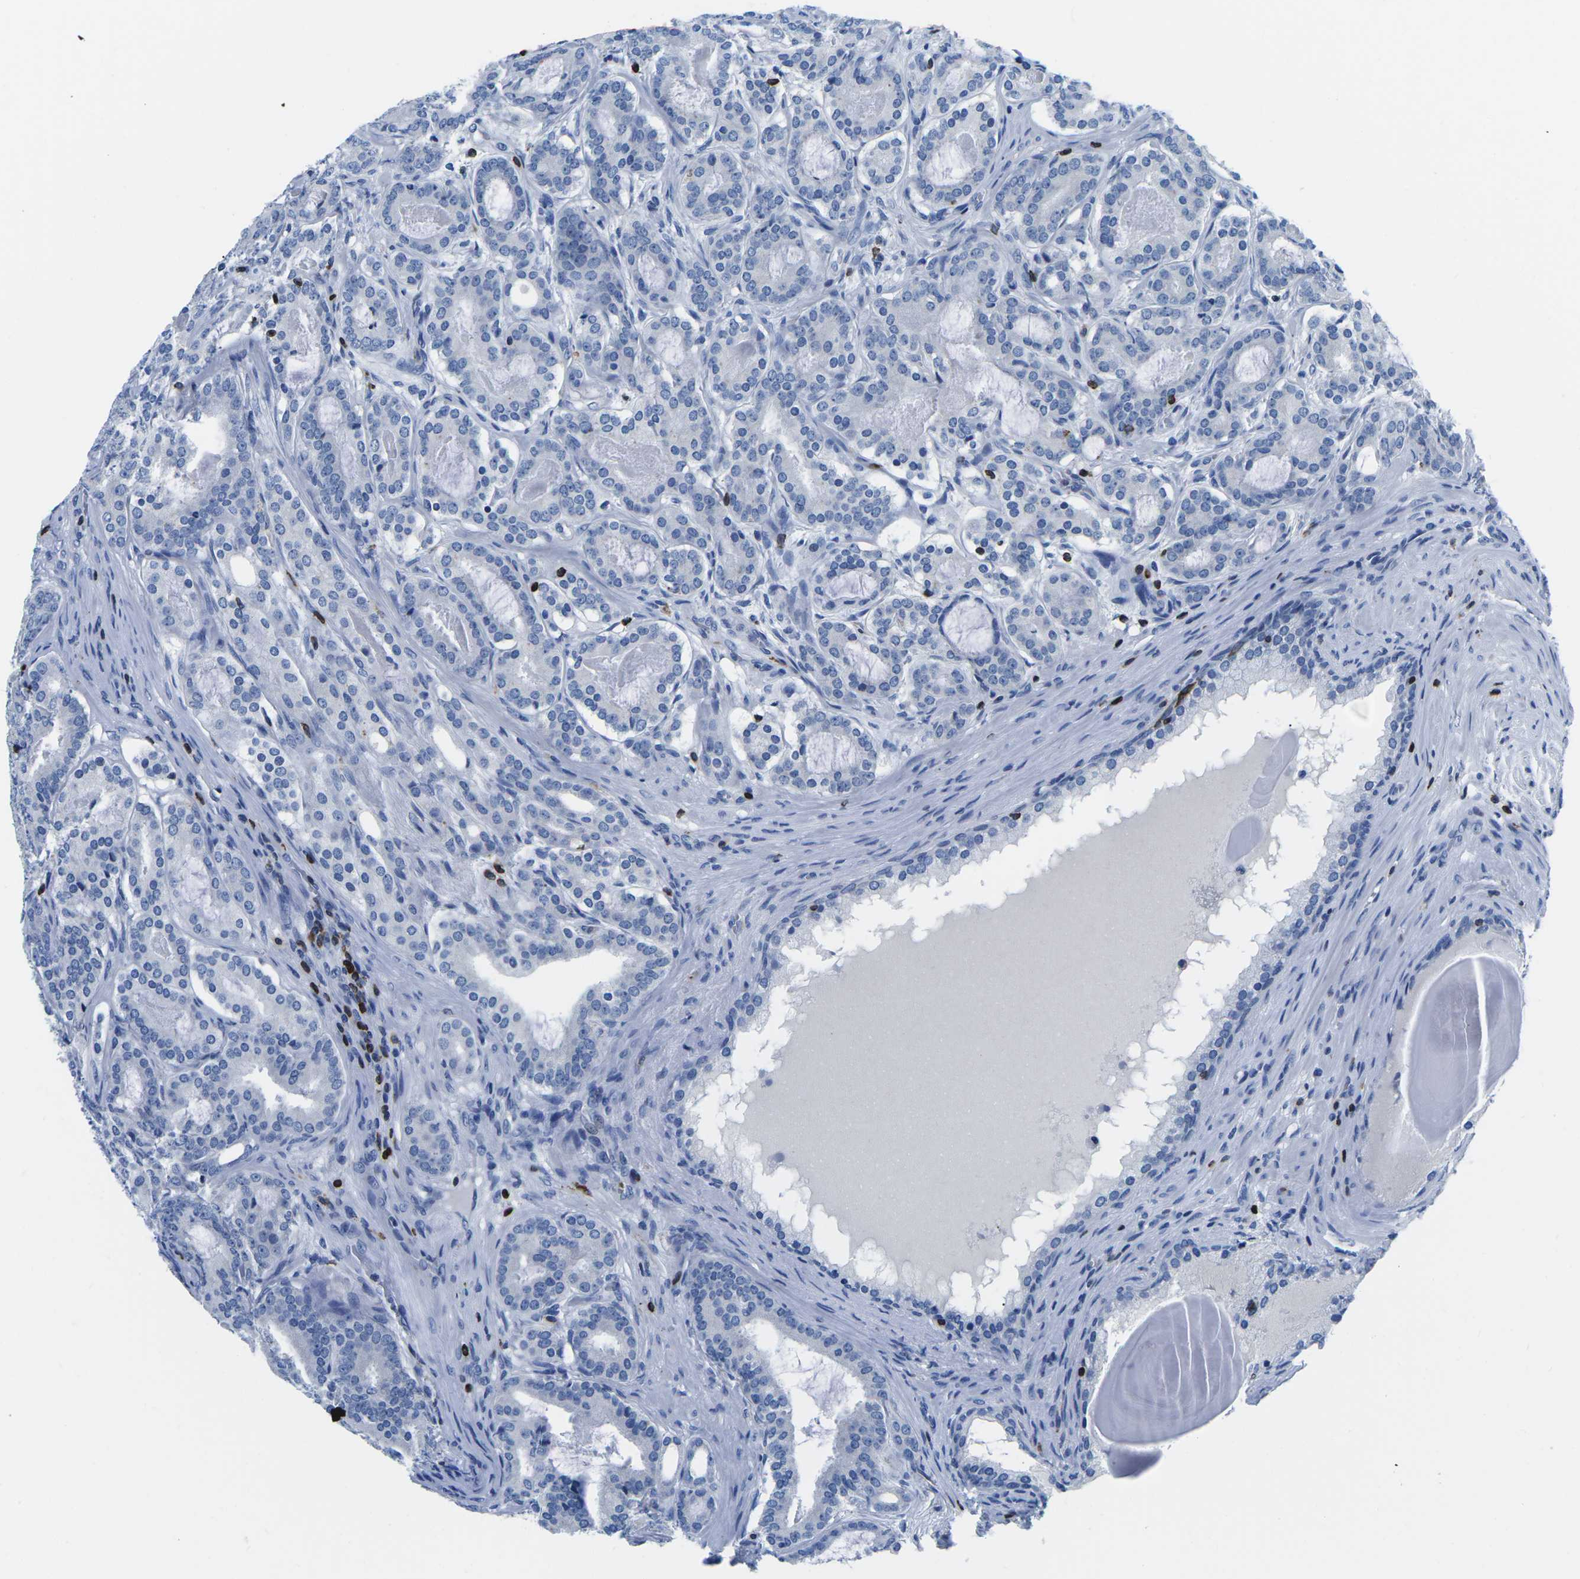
{"staining": {"intensity": "negative", "quantity": "none", "location": "none"}, "tissue": "prostate cancer", "cell_type": "Tumor cells", "image_type": "cancer", "snomed": [{"axis": "morphology", "description": "Adenocarcinoma, High grade"}, {"axis": "topography", "description": "Prostate"}], "caption": "Immunohistochemical staining of human prostate cancer demonstrates no significant staining in tumor cells. (DAB (3,3'-diaminobenzidine) immunohistochemistry (IHC) visualized using brightfield microscopy, high magnification).", "gene": "CTSW", "patient": {"sex": "male", "age": 60}}